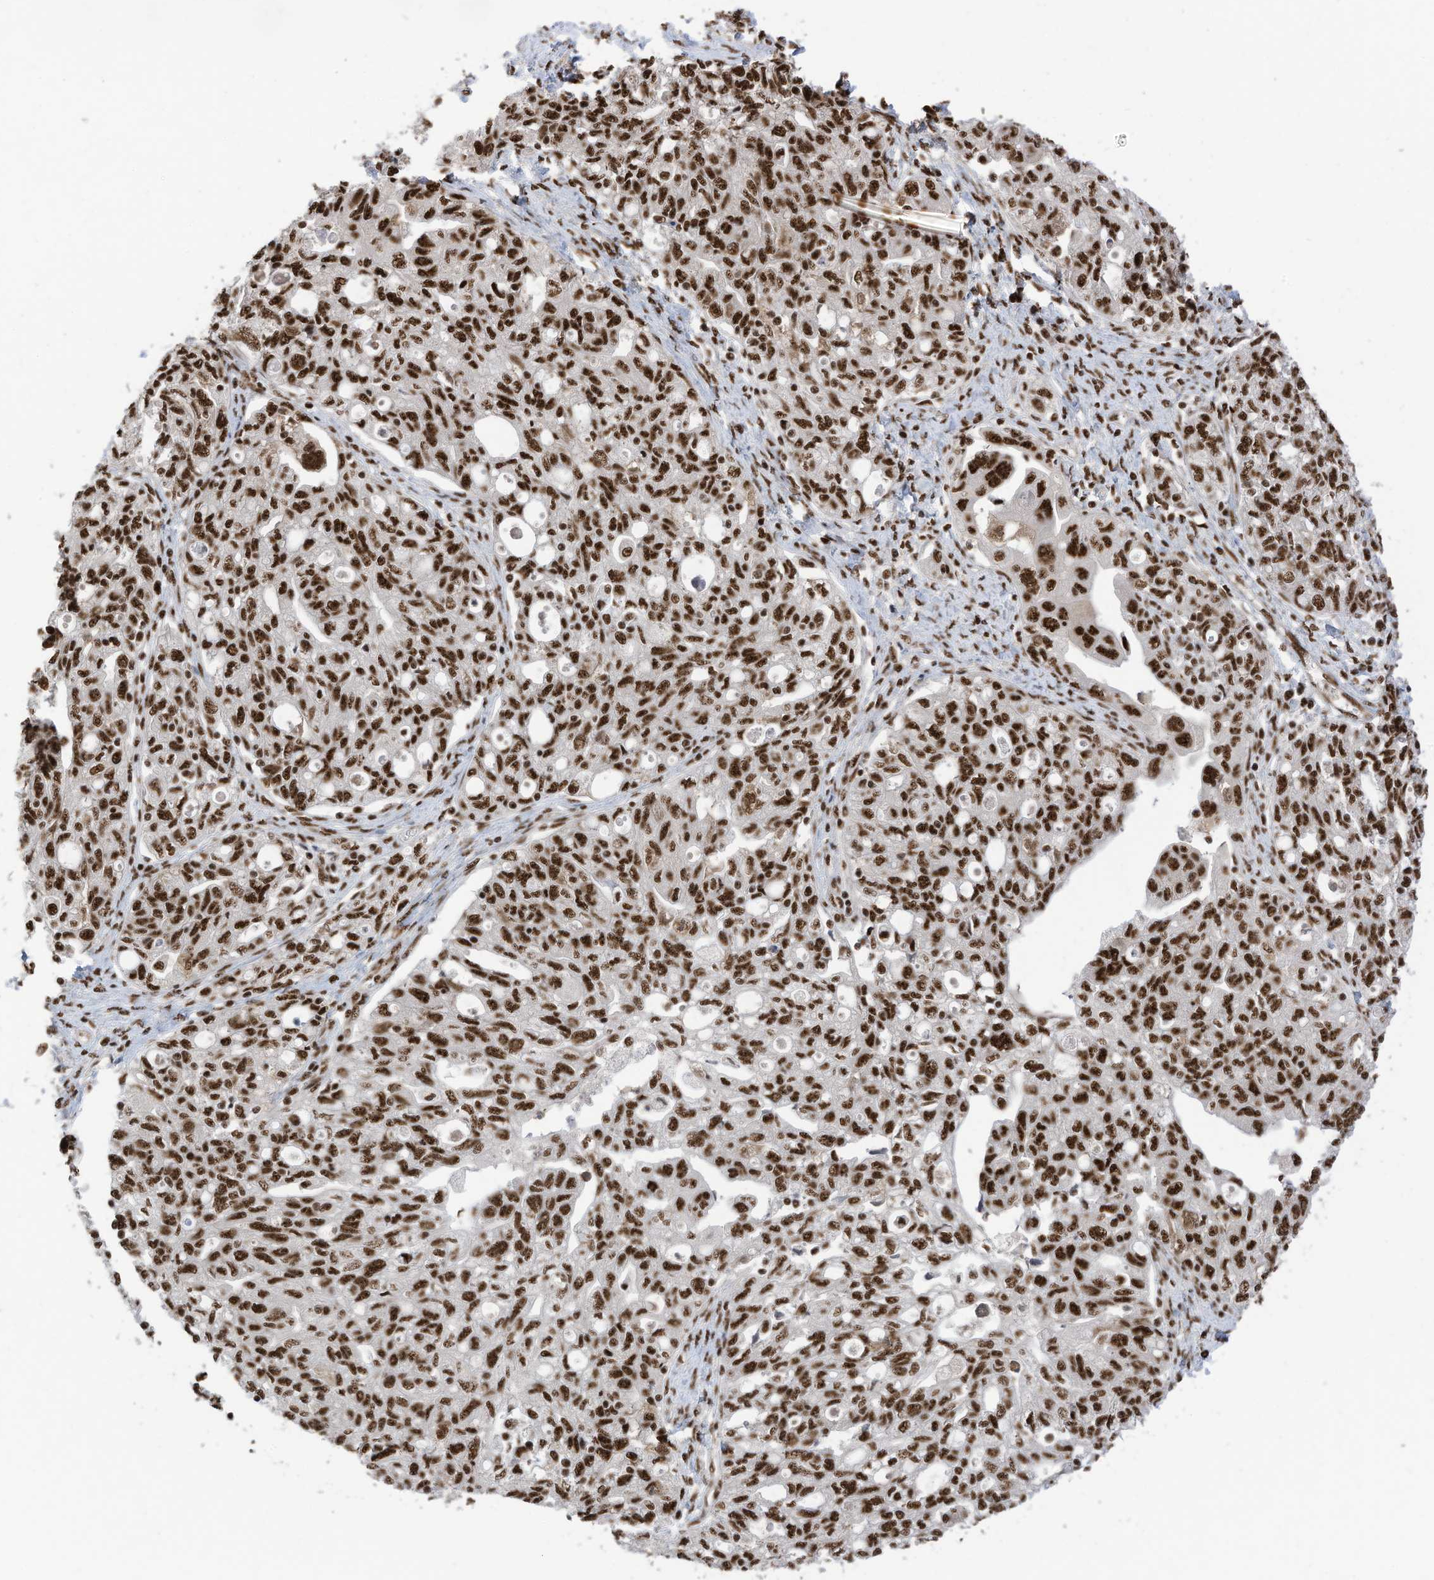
{"staining": {"intensity": "strong", "quantity": ">75%", "location": "nuclear"}, "tissue": "ovarian cancer", "cell_type": "Tumor cells", "image_type": "cancer", "snomed": [{"axis": "morphology", "description": "Carcinoma, NOS"}, {"axis": "morphology", "description": "Cystadenocarcinoma, serous, NOS"}, {"axis": "topography", "description": "Ovary"}], "caption": "An IHC histopathology image of neoplastic tissue is shown. Protein staining in brown shows strong nuclear positivity in ovarian cancer within tumor cells.", "gene": "SF3A3", "patient": {"sex": "female", "age": 69}}